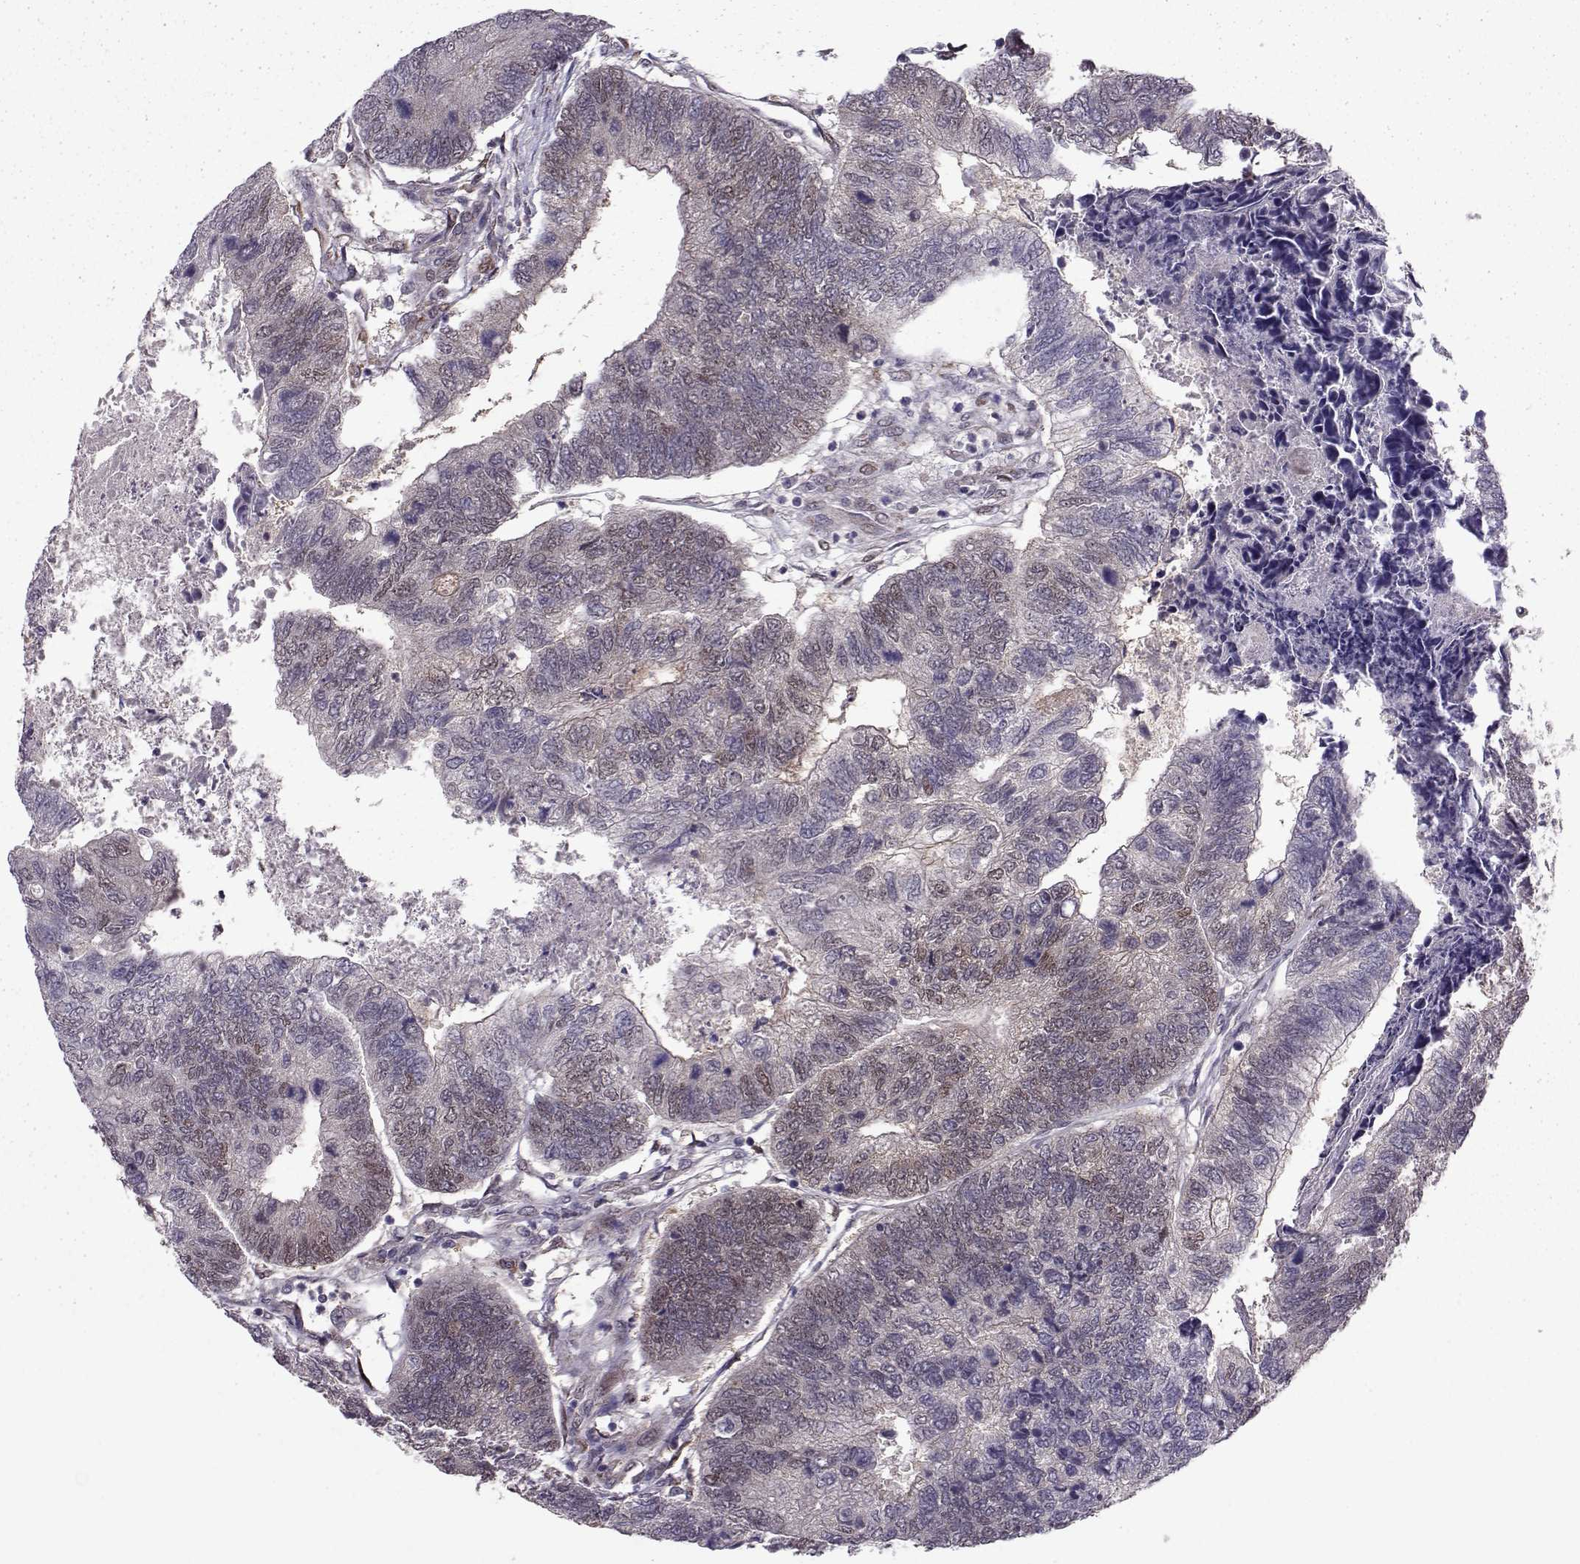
{"staining": {"intensity": "weak", "quantity": "25%-75%", "location": "nuclear"}, "tissue": "colorectal cancer", "cell_type": "Tumor cells", "image_type": "cancer", "snomed": [{"axis": "morphology", "description": "Adenocarcinoma, NOS"}, {"axis": "topography", "description": "Colon"}], "caption": "Colorectal adenocarcinoma stained for a protein (brown) shows weak nuclear positive expression in about 25%-75% of tumor cells.", "gene": "CDK4", "patient": {"sex": "female", "age": 67}}